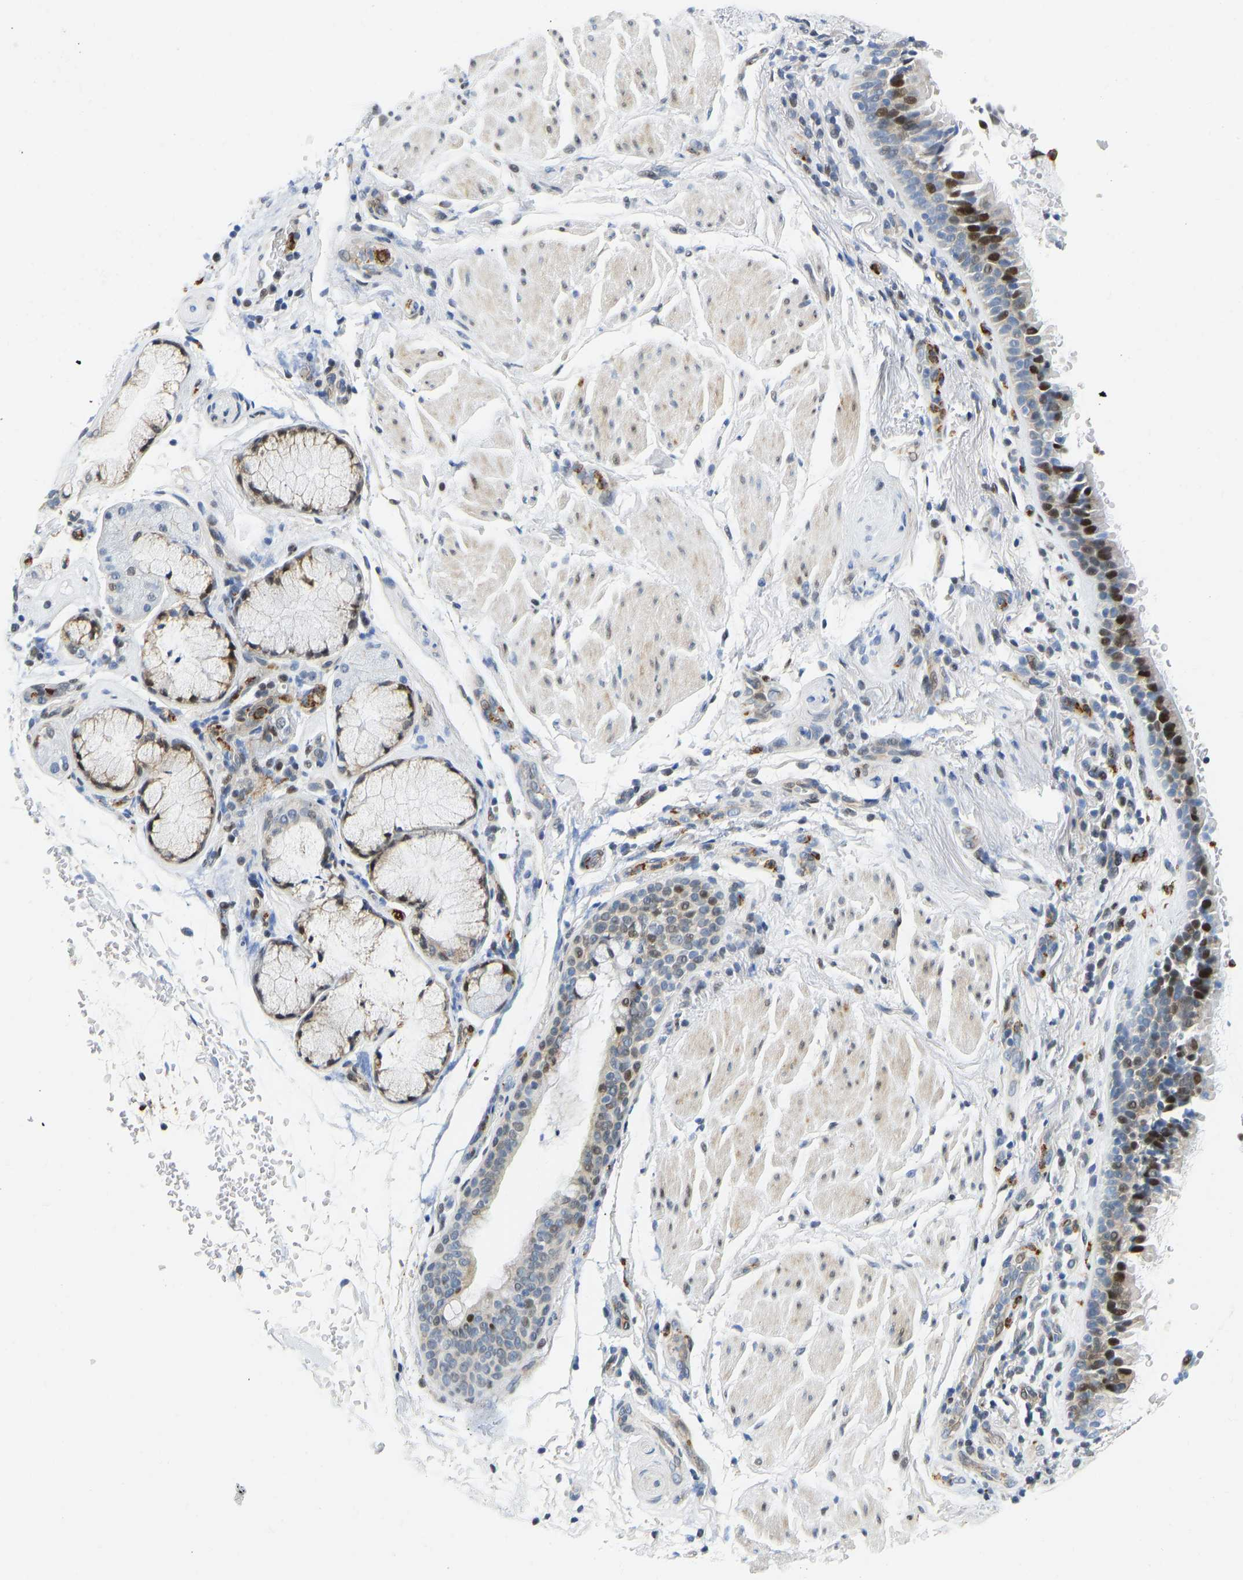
{"staining": {"intensity": "moderate", "quantity": "25%-75%", "location": "nuclear"}, "tissue": "bronchus", "cell_type": "Respiratory epithelial cells", "image_type": "normal", "snomed": [{"axis": "morphology", "description": "Normal tissue, NOS"}, {"axis": "morphology", "description": "Inflammation, NOS"}, {"axis": "topography", "description": "Cartilage tissue"}, {"axis": "topography", "description": "Bronchus"}], "caption": "Immunohistochemistry (IHC) (DAB (3,3'-diaminobenzidine)) staining of unremarkable human bronchus reveals moderate nuclear protein positivity in approximately 25%-75% of respiratory epithelial cells. Nuclei are stained in blue.", "gene": "HDAC5", "patient": {"sex": "male", "age": 77}}